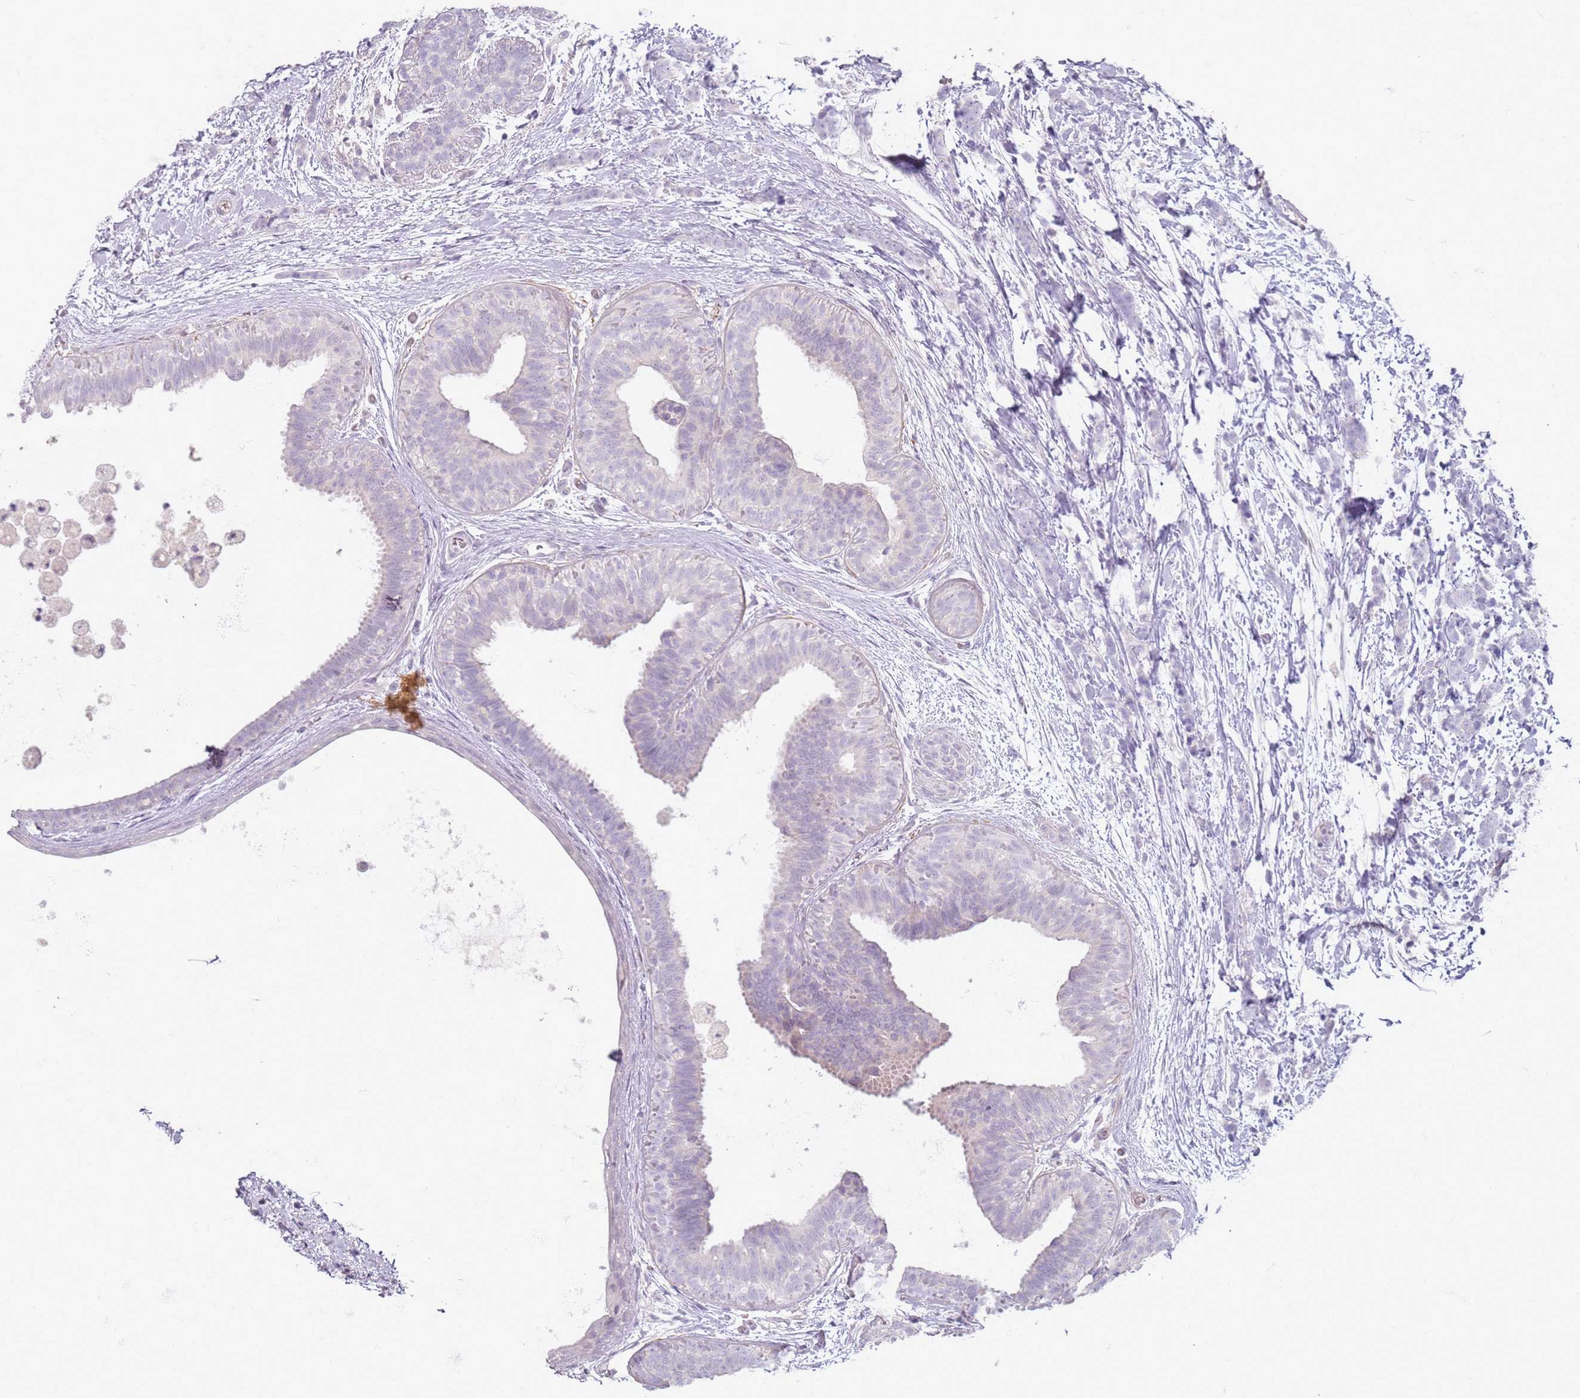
{"staining": {"intensity": "negative", "quantity": "none", "location": "none"}, "tissue": "breast cancer", "cell_type": "Tumor cells", "image_type": "cancer", "snomed": [{"axis": "morphology", "description": "Lobular carcinoma"}, {"axis": "topography", "description": "Breast"}], "caption": "Immunohistochemical staining of lobular carcinoma (breast) reveals no significant positivity in tumor cells.", "gene": "CD40LG", "patient": {"sex": "female", "age": 58}}